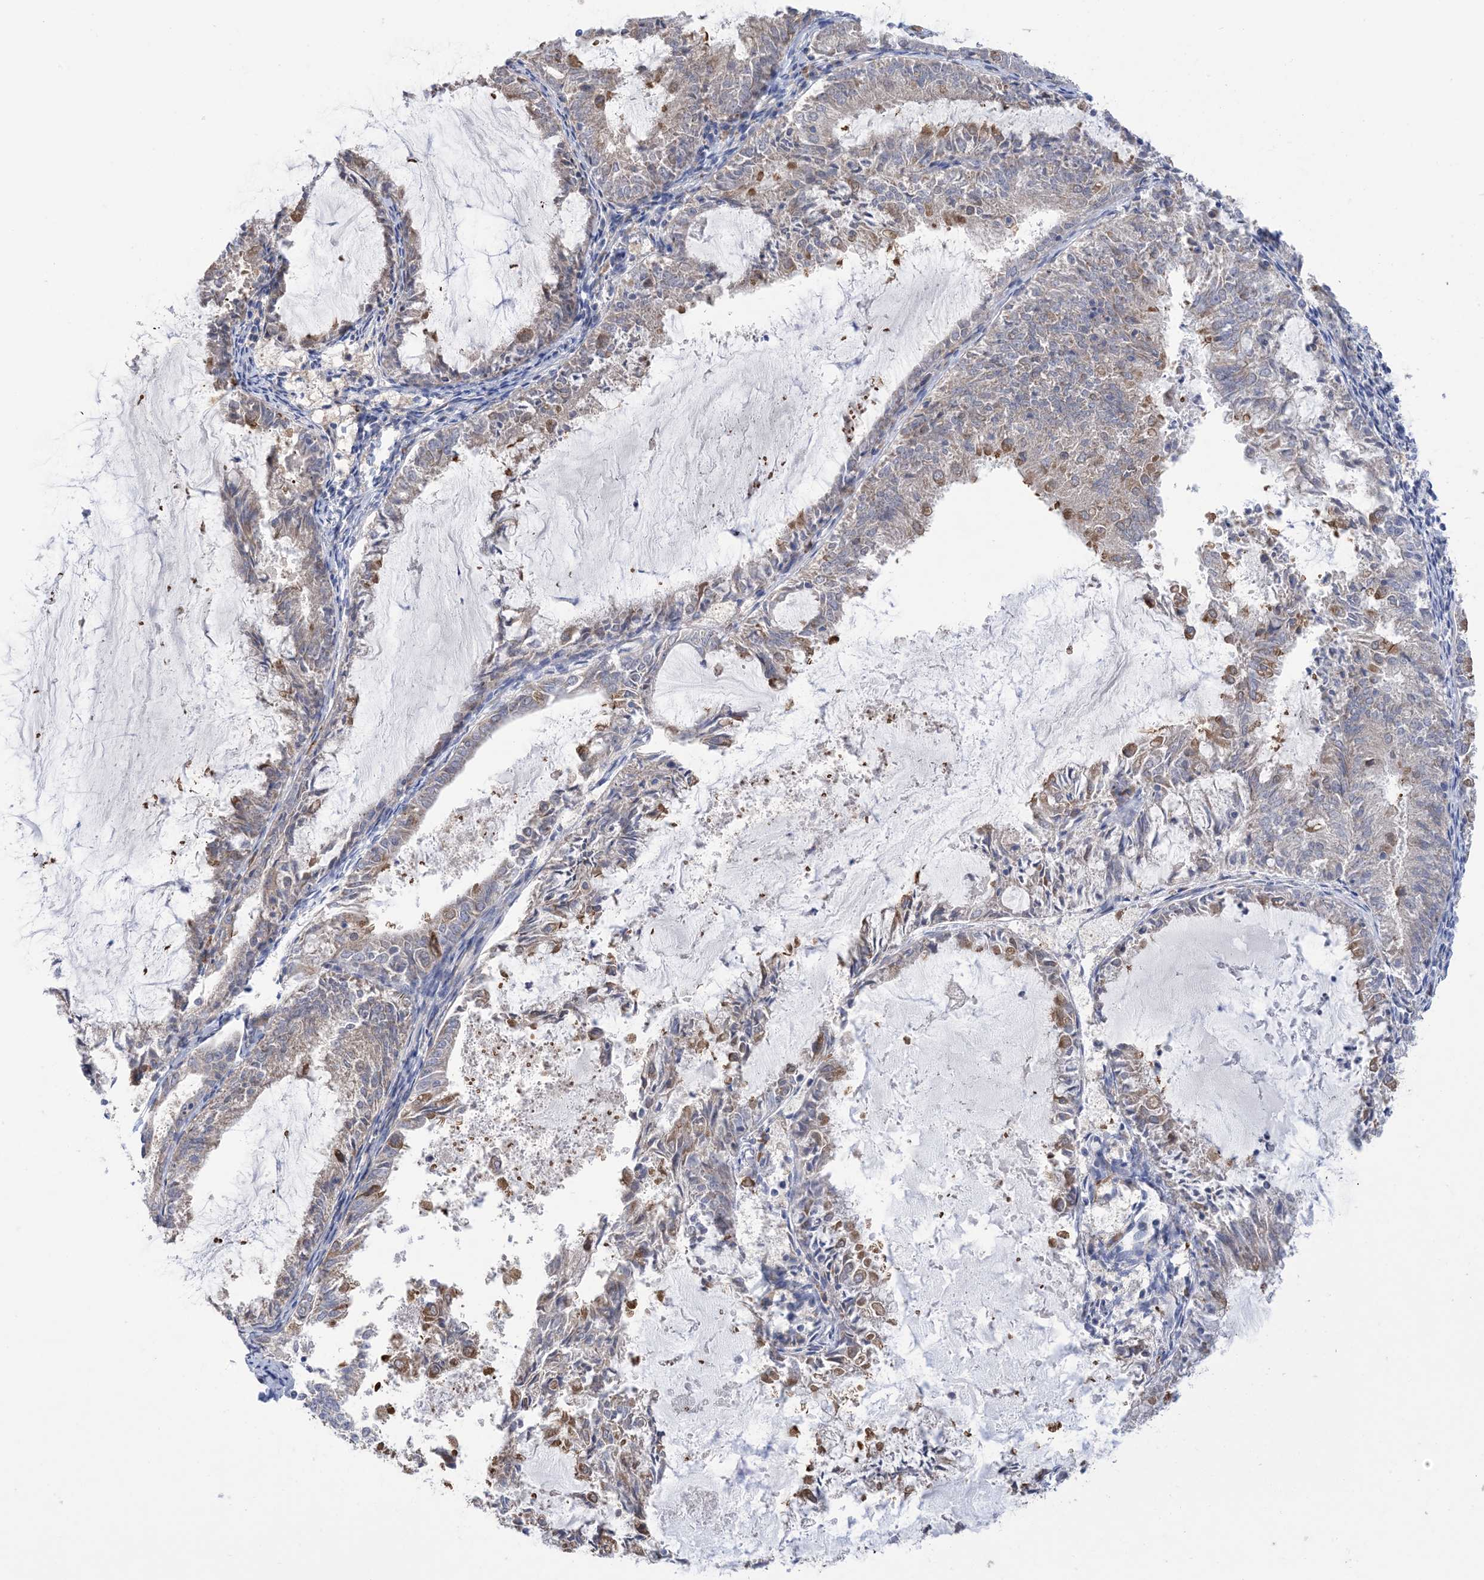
{"staining": {"intensity": "moderate", "quantity": "<25%", "location": "cytoplasmic/membranous"}, "tissue": "endometrial cancer", "cell_type": "Tumor cells", "image_type": "cancer", "snomed": [{"axis": "morphology", "description": "Adenocarcinoma, NOS"}, {"axis": "topography", "description": "Endometrium"}], "caption": "A brown stain shows moderate cytoplasmic/membranous positivity of a protein in endometrial adenocarcinoma tumor cells. (Brightfield microscopy of DAB IHC at high magnification).", "gene": "CLEC16A", "patient": {"sex": "female", "age": 57}}